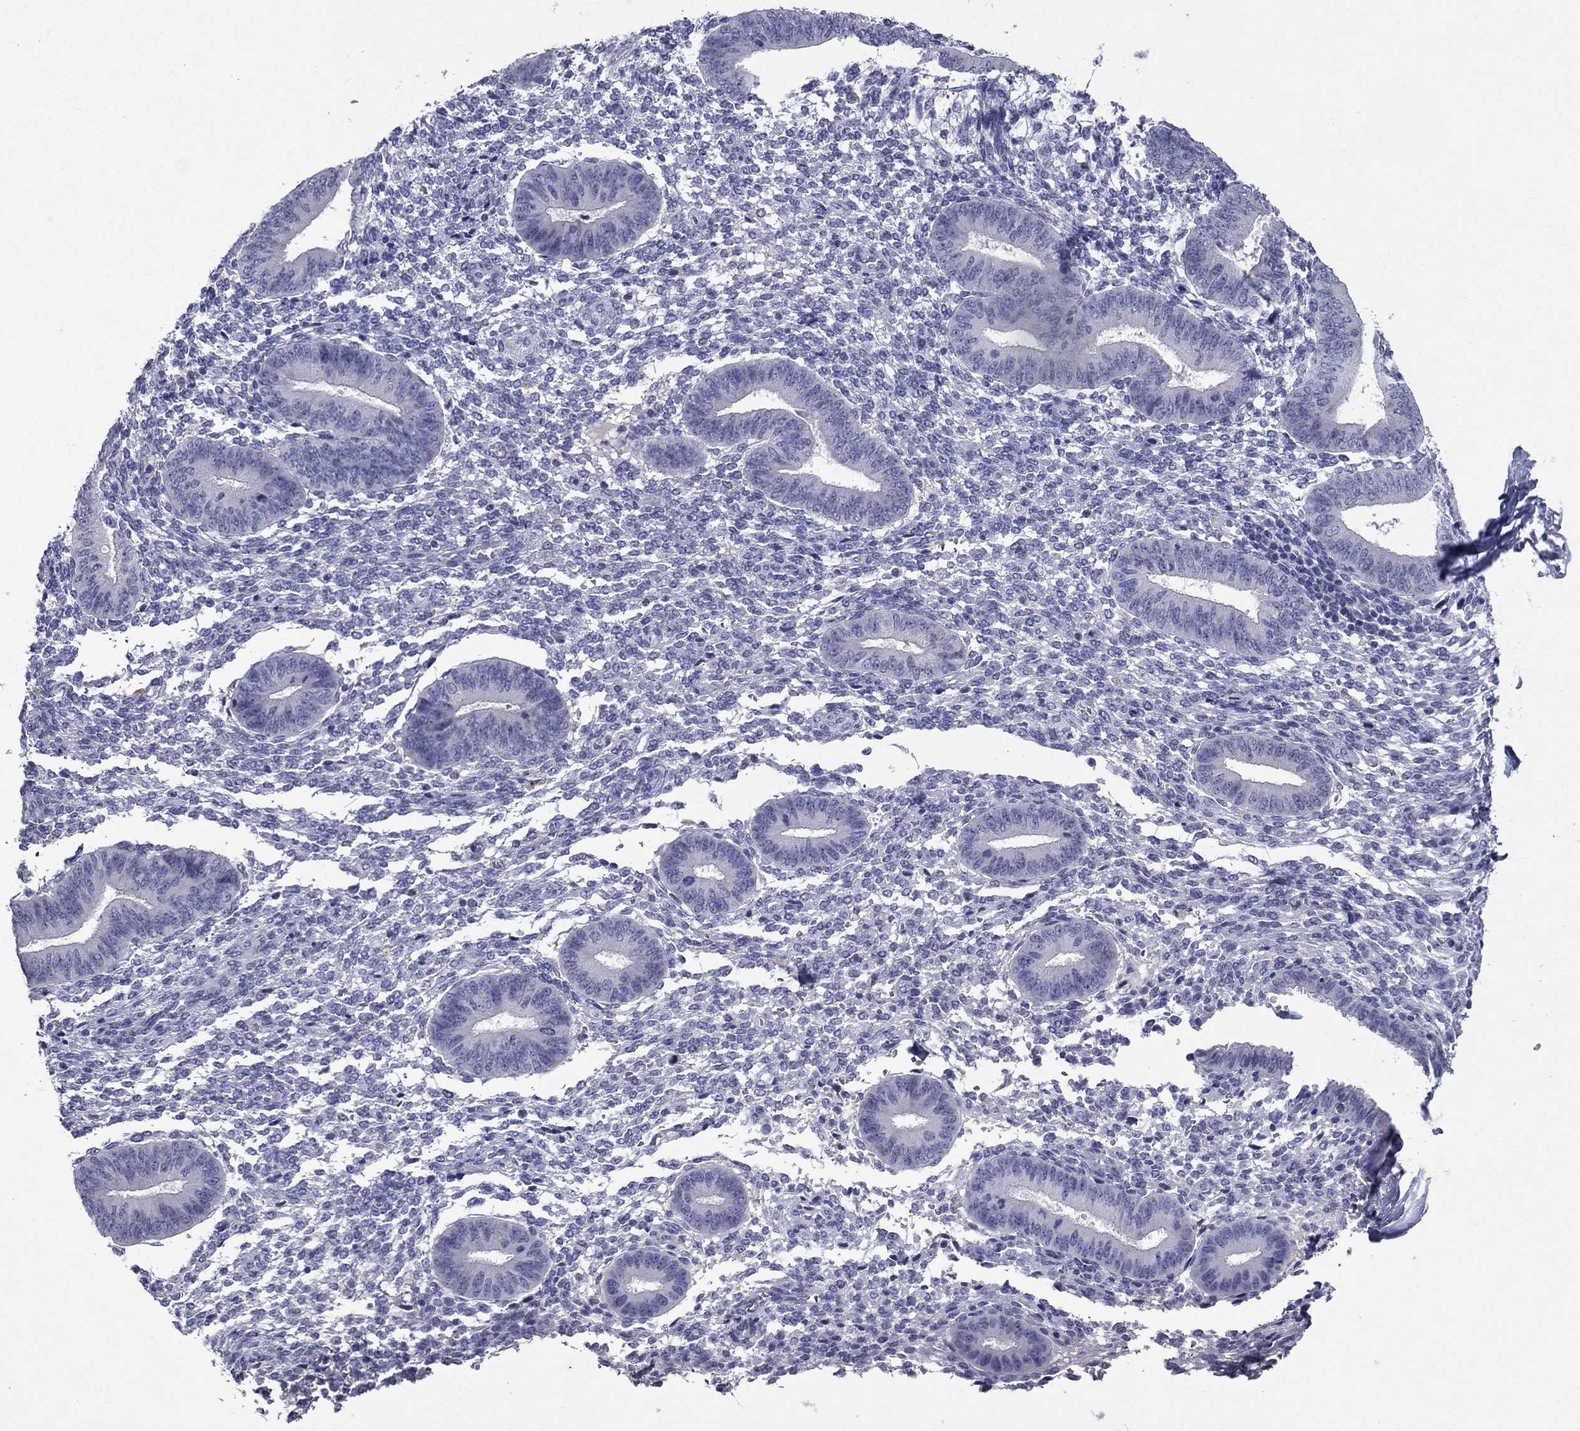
{"staining": {"intensity": "negative", "quantity": "none", "location": "none"}, "tissue": "endometrium", "cell_type": "Cells in endometrial stroma", "image_type": "normal", "snomed": [{"axis": "morphology", "description": "Normal tissue, NOS"}, {"axis": "topography", "description": "Endometrium"}], "caption": "The immunohistochemistry (IHC) photomicrograph has no significant expression in cells in endometrial stroma of endometrium. (DAB IHC with hematoxylin counter stain).", "gene": "CFAP119", "patient": {"sex": "female", "age": 47}}